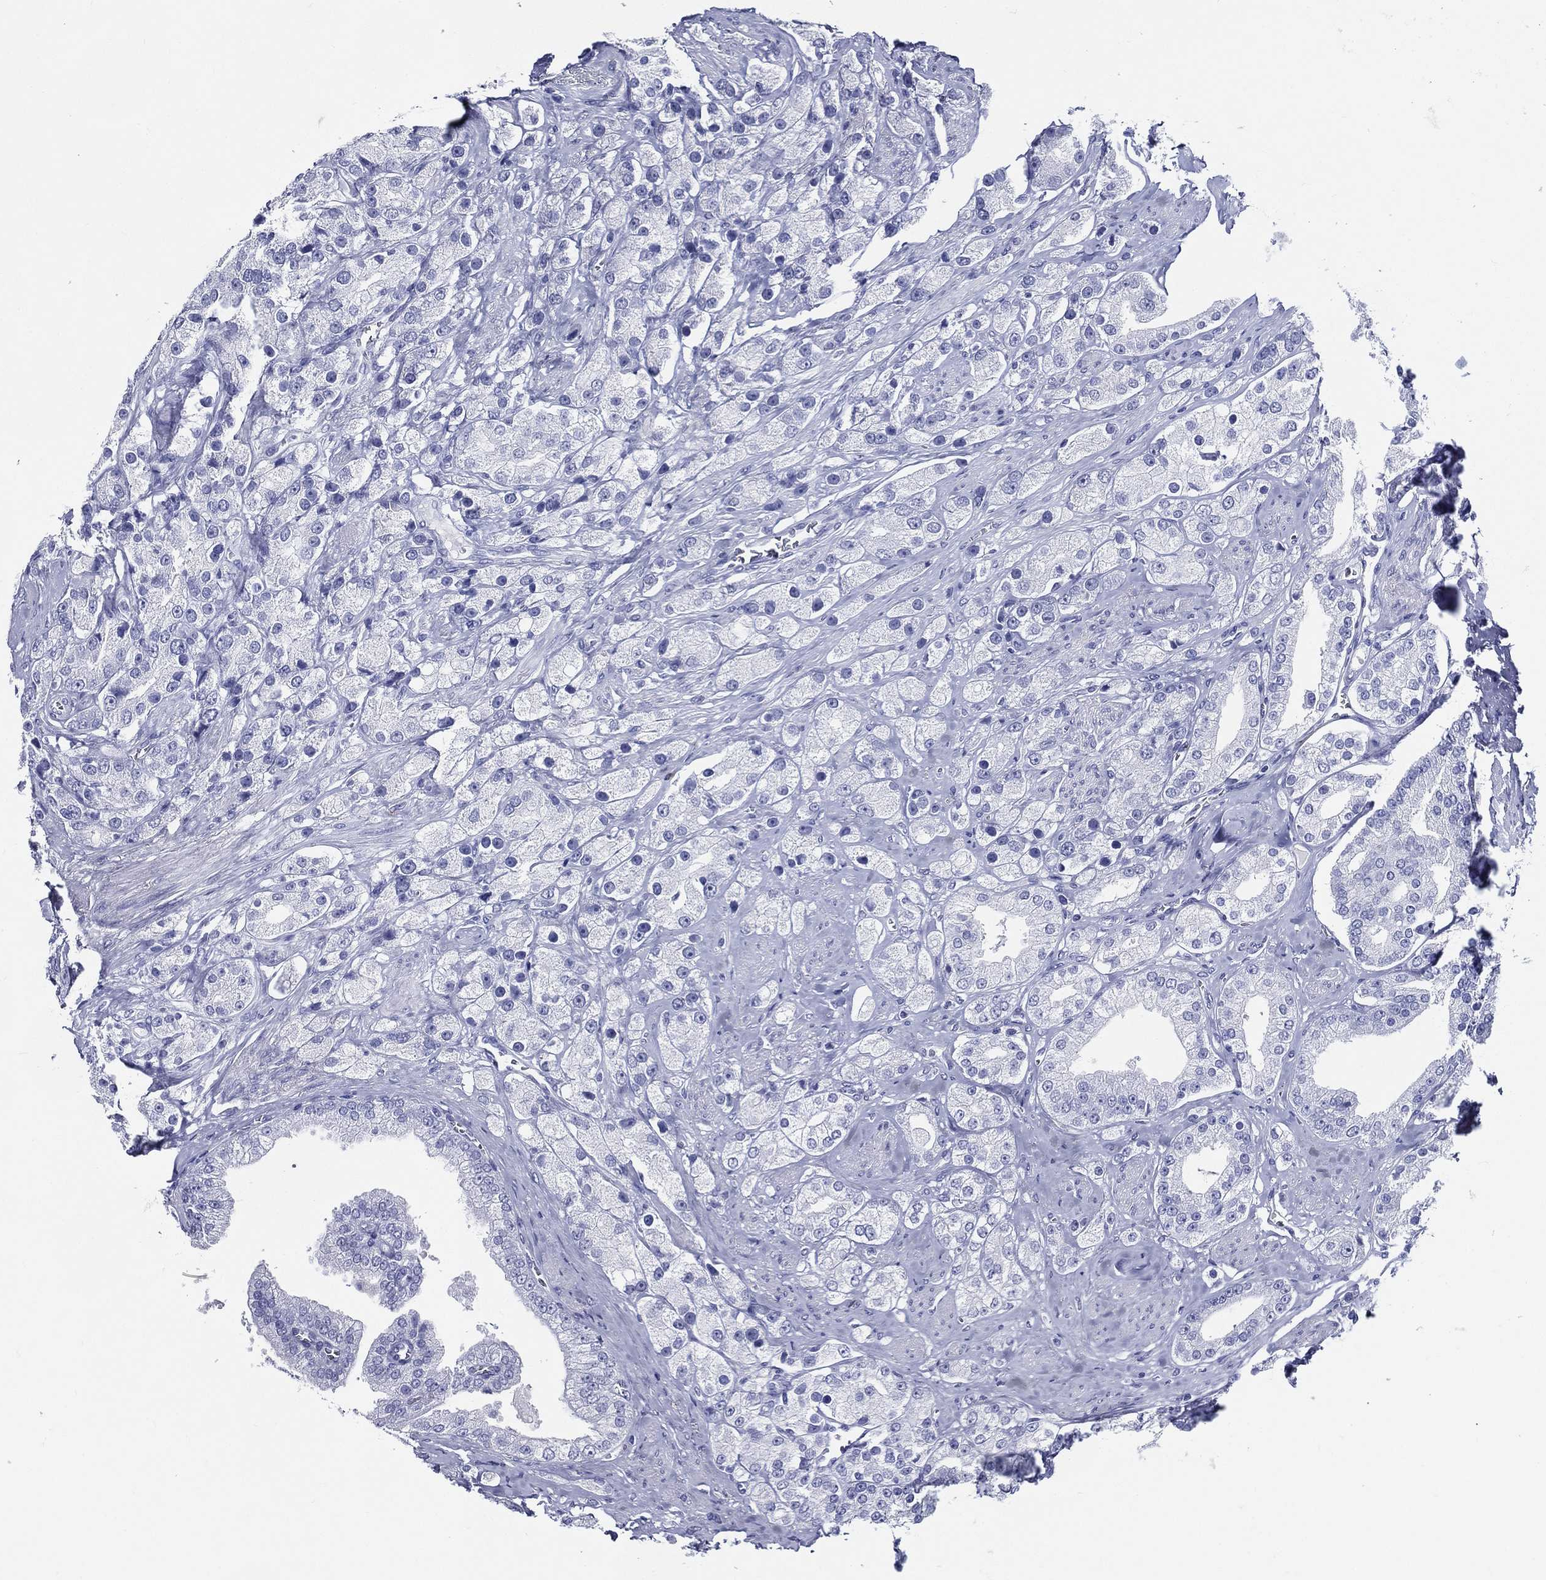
{"staining": {"intensity": "negative", "quantity": "none", "location": "none"}, "tissue": "prostate cancer", "cell_type": "Tumor cells", "image_type": "cancer", "snomed": [{"axis": "morphology", "description": "Adenocarcinoma, NOS"}, {"axis": "topography", "description": "Prostate and seminal vesicle, NOS"}, {"axis": "topography", "description": "Prostate"}], "caption": "A high-resolution micrograph shows immunohistochemistry (IHC) staining of prostate adenocarcinoma, which shows no significant expression in tumor cells.", "gene": "ACE2", "patient": {"sex": "male", "age": 67}}